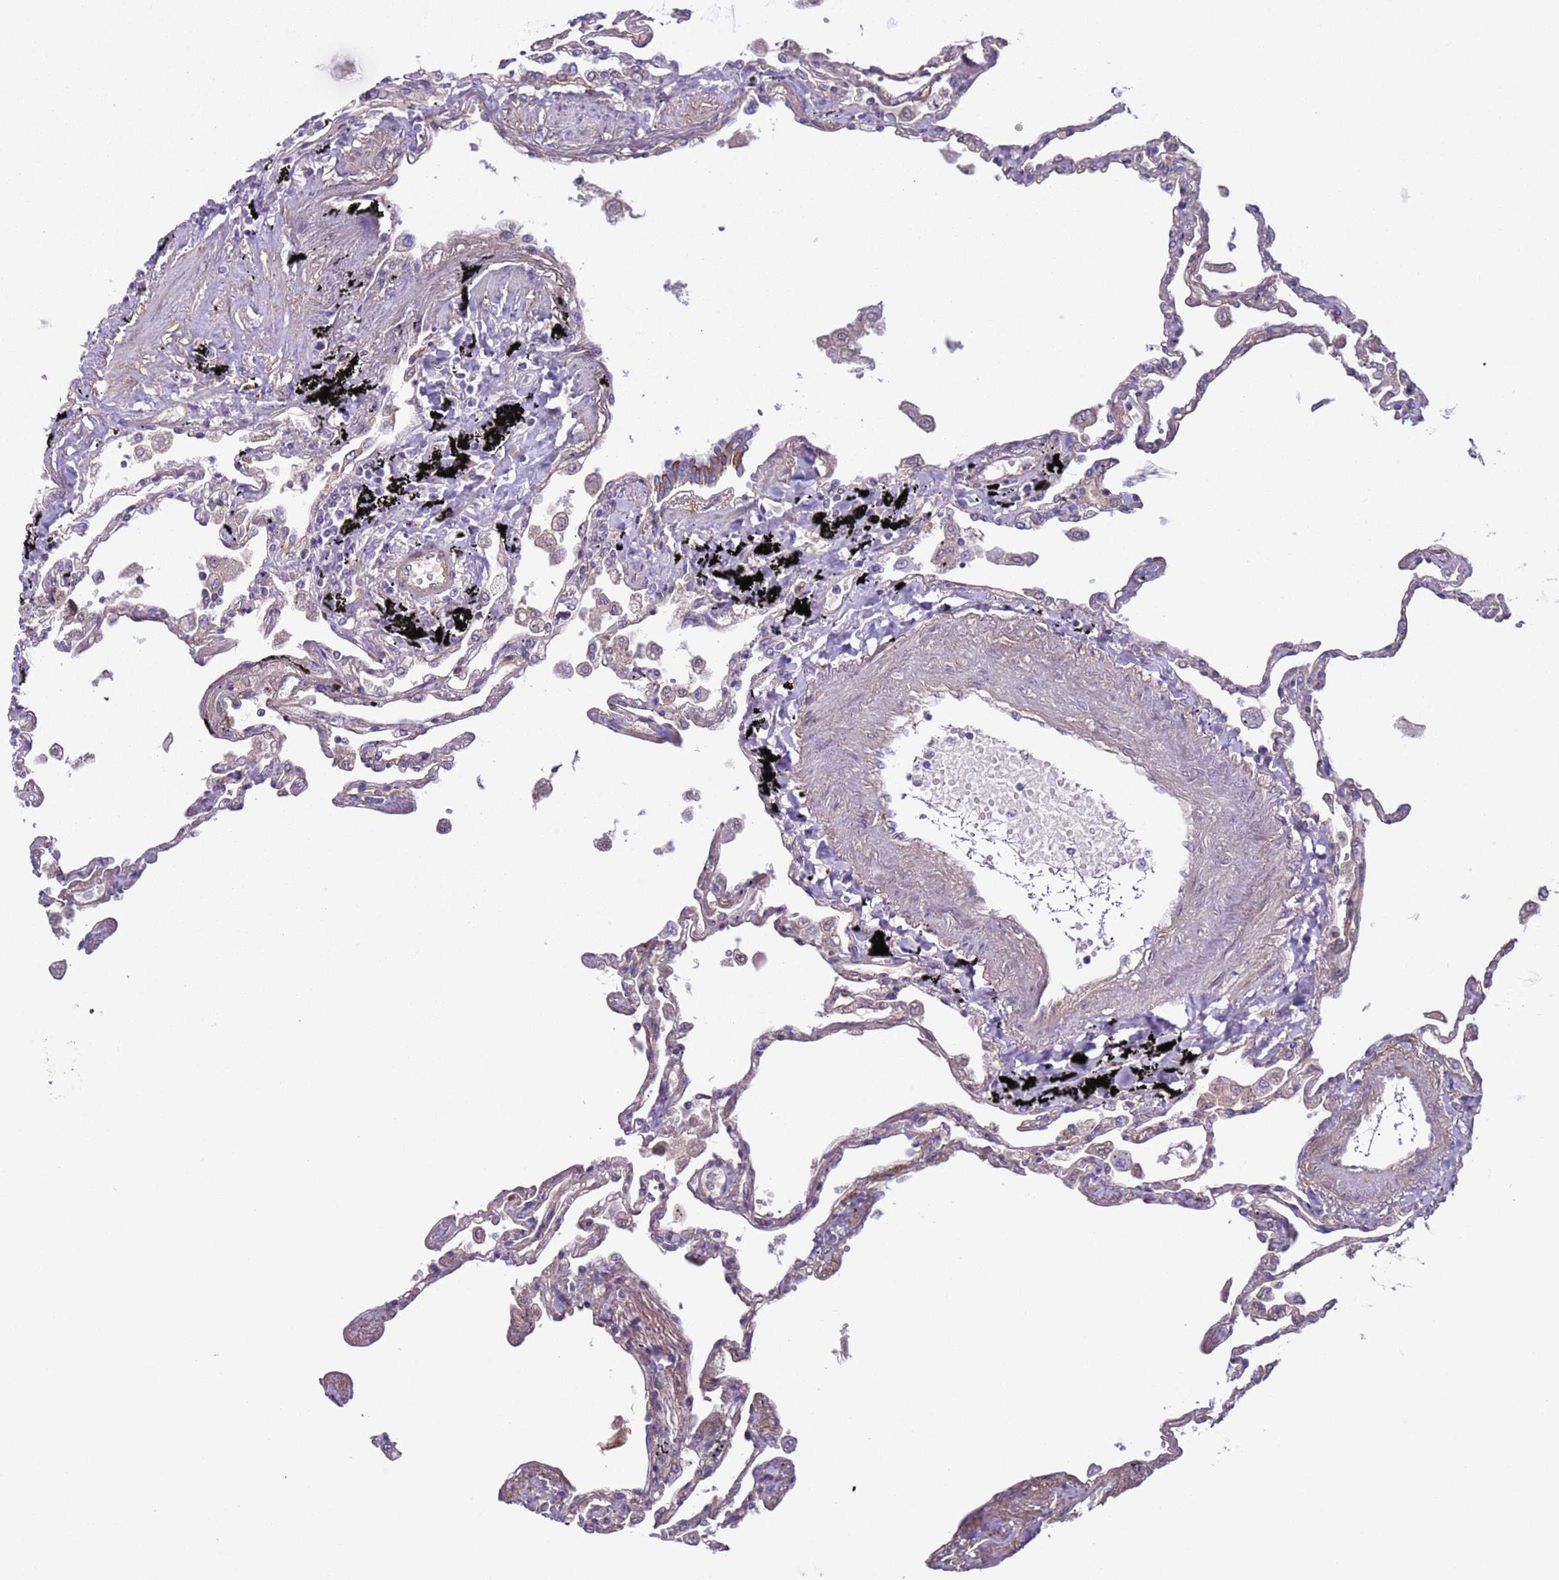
{"staining": {"intensity": "weak", "quantity": "25%-75%", "location": "cytoplasmic/membranous"}, "tissue": "lung", "cell_type": "Alveolar cells", "image_type": "normal", "snomed": [{"axis": "morphology", "description": "Normal tissue, NOS"}, {"axis": "topography", "description": "Lung"}], "caption": "Weak cytoplasmic/membranous staining for a protein is appreciated in approximately 25%-75% of alveolar cells of benign lung using IHC.", "gene": "NPAP1", "patient": {"sex": "female", "age": 67}}